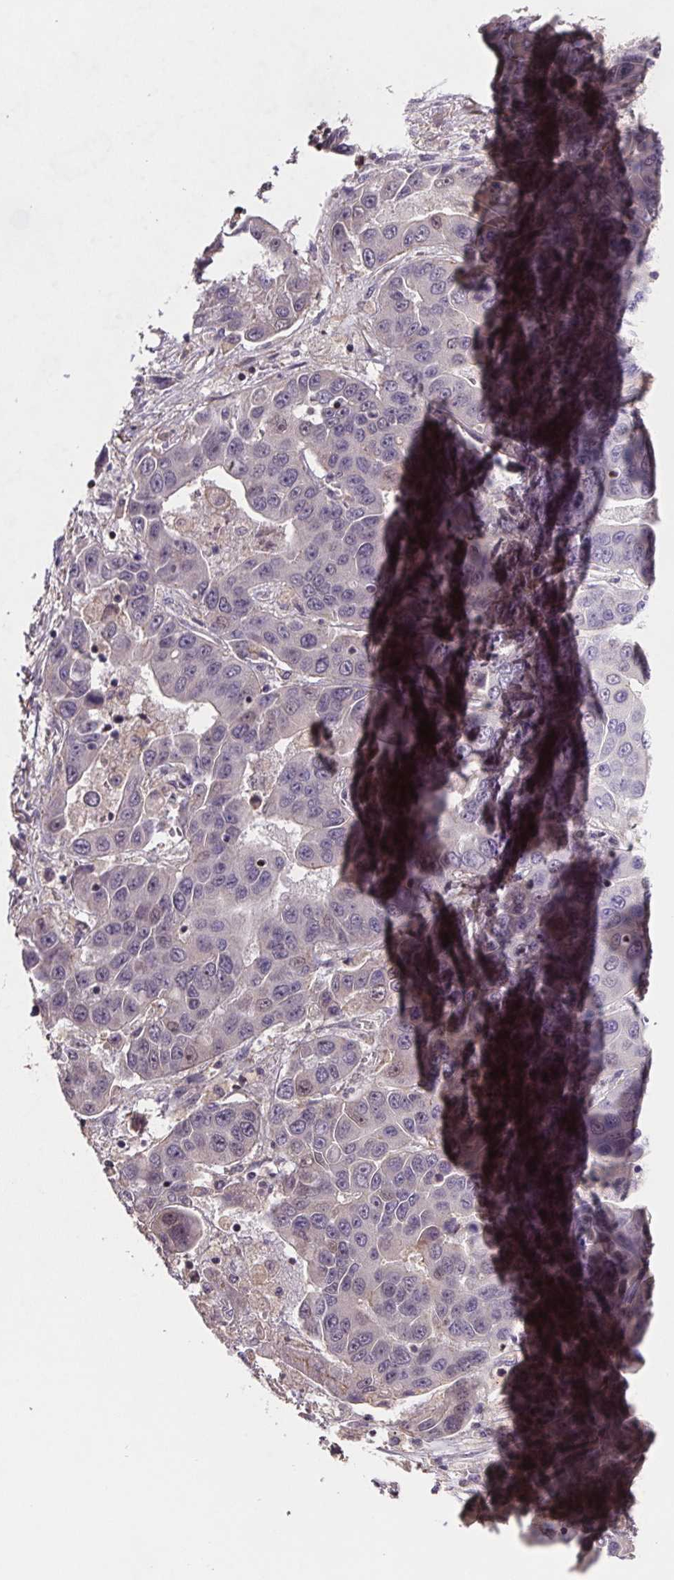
{"staining": {"intensity": "negative", "quantity": "none", "location": "none"}, "tissue": "liver cancer", "cell_type": "Tumor cells", "image_type": "cancer", "snomed": [{"axis": "morphology", "description": "Cholangiocarcinoma"}, {"axis": "topography", "description": "Liver"}], "caption": "This is an immunohistochemistry photomicrograph of human liver cholangiocarcinoma. There is no expression in tumor cells.", "gene": "CLN3", "patient": {"sex": "female", "age": 52}}